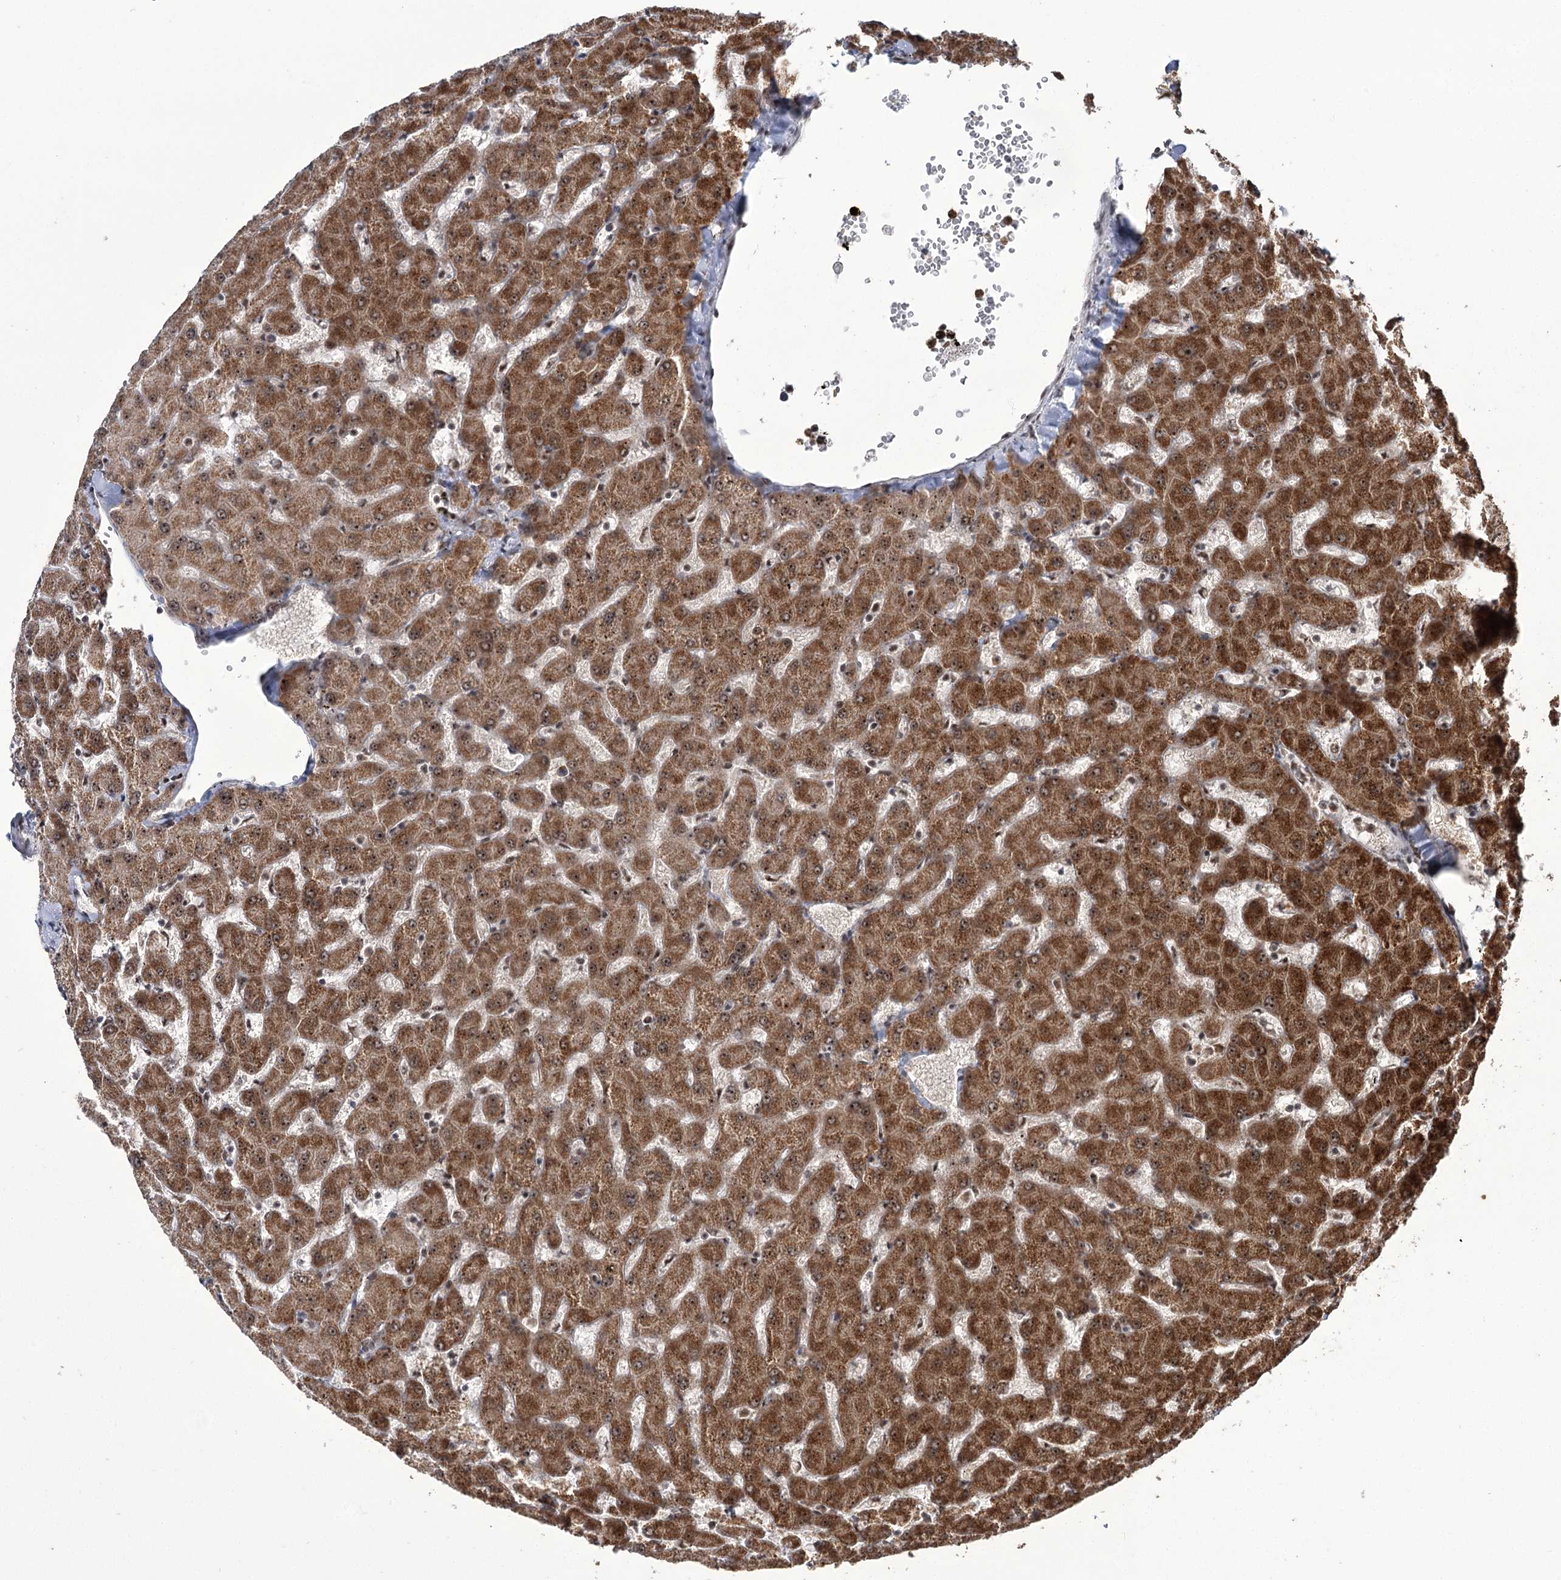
{"staining": {"intensity": "moderate", "quantity": "25%-75%", "location": "cytoplasmic/membranous,nuclear"}, "tissue": "liver", "cell_type": "Cholangiocytes", "image_type": "normal", "snomed": [{"axis": "morphology", "description": "Normal tissue, NOS"}, {"axis": "topography", "description": "Liver"}], "caption": "Immunohistochemistry (IHC) of normal liver demonstrates medium levels of moderate cytoplasmic/membranous,nuclear positivity in about 25%-75% of cholangiocytes.", "gene": "ERCC3", "patient": {"sex": "female", "age": 63}}